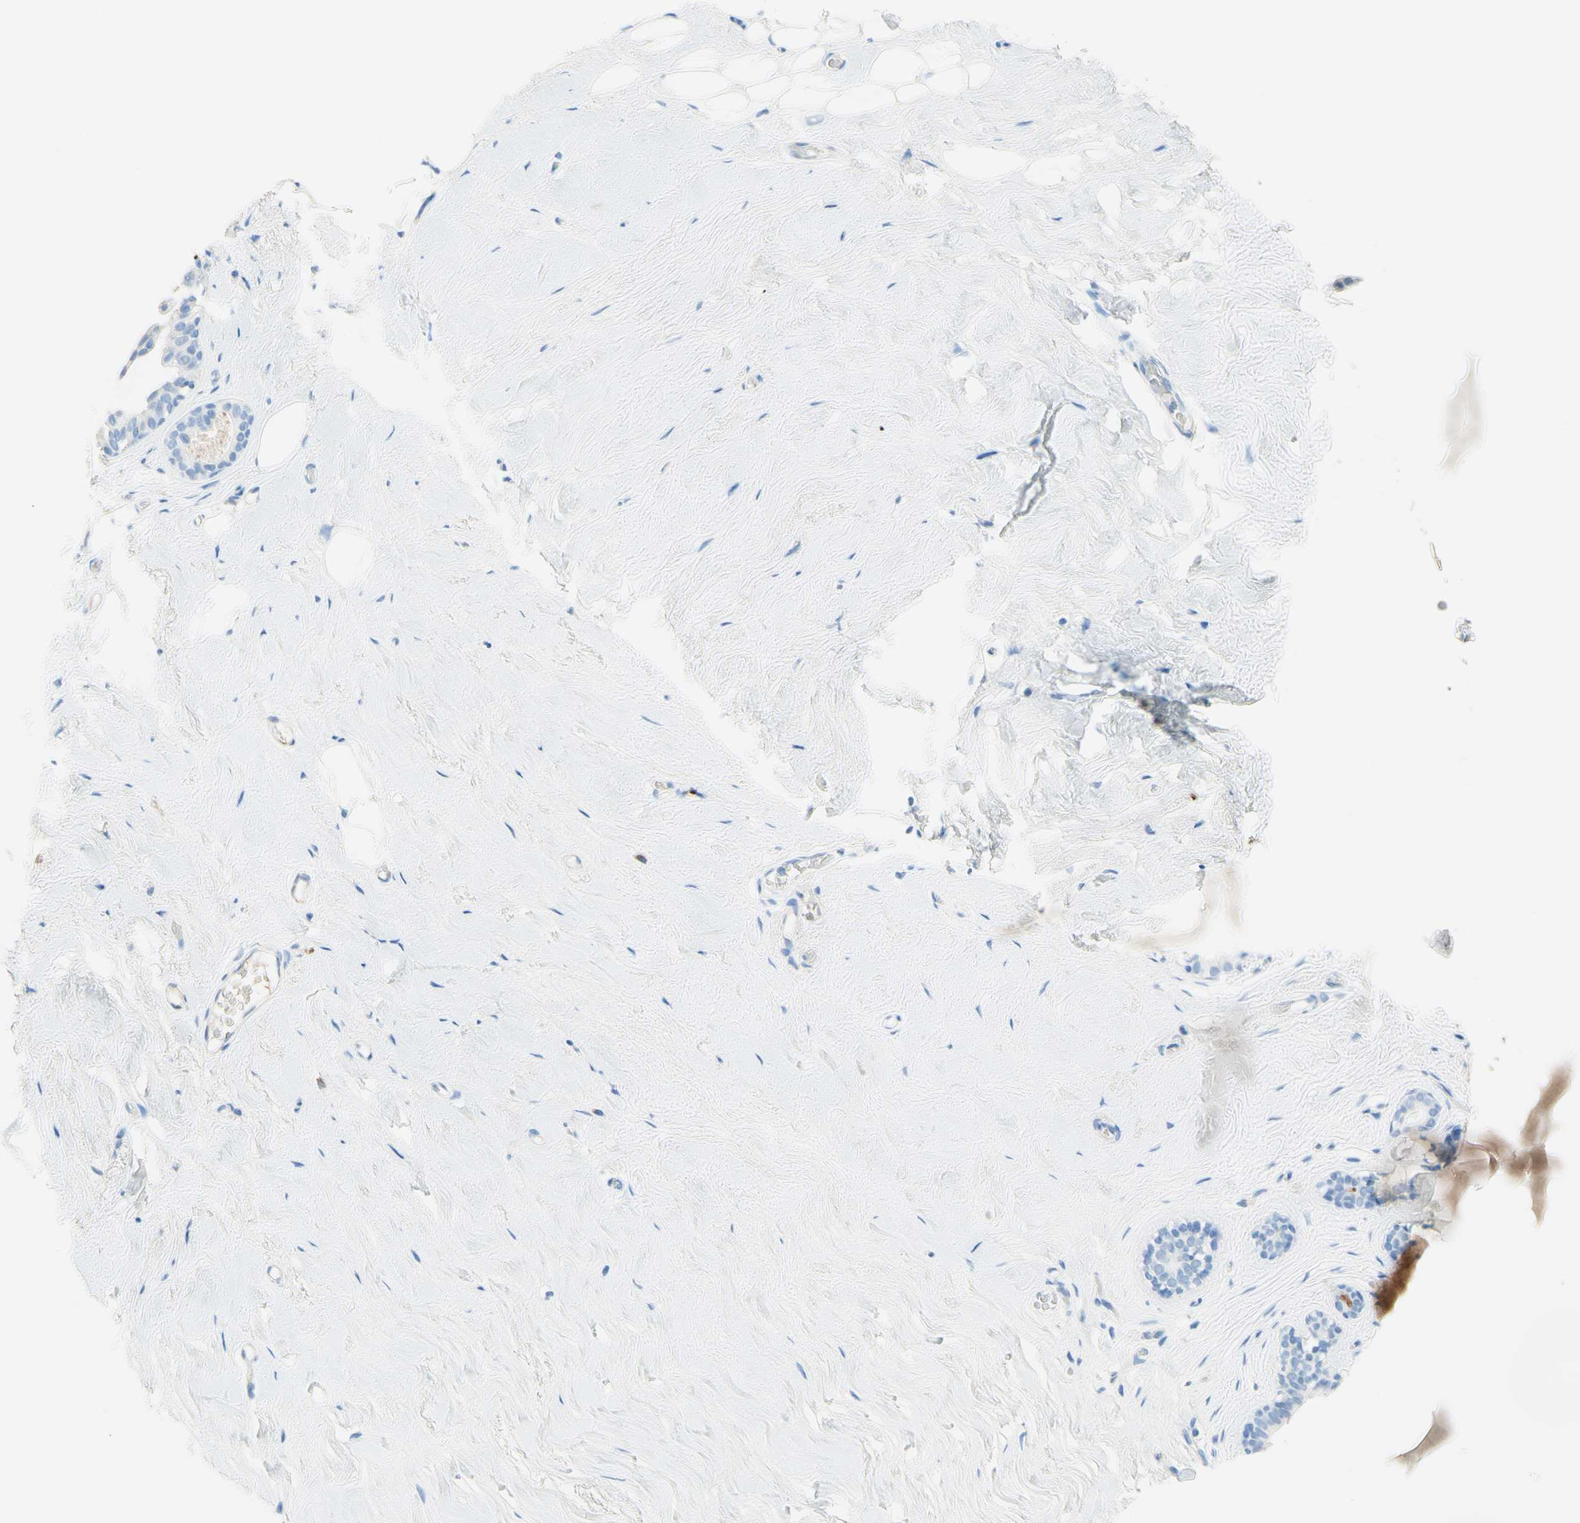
{"staining": {"intensity": "negative", "quantity": "none", "location": "none"}, "tissue": "breast", "cell_type": "Adipocytes", "image_type": "normal", "snomed": [{"axis": "morphology", "description": "Normal tissue, NOS"}, {"axis": "topography", "description": "Breast"}], "caption": "IHC of benign breast shows no expression in adipocytes.", "gene": "IL6ST", "patient": {"sex": "female", "age": 75}}